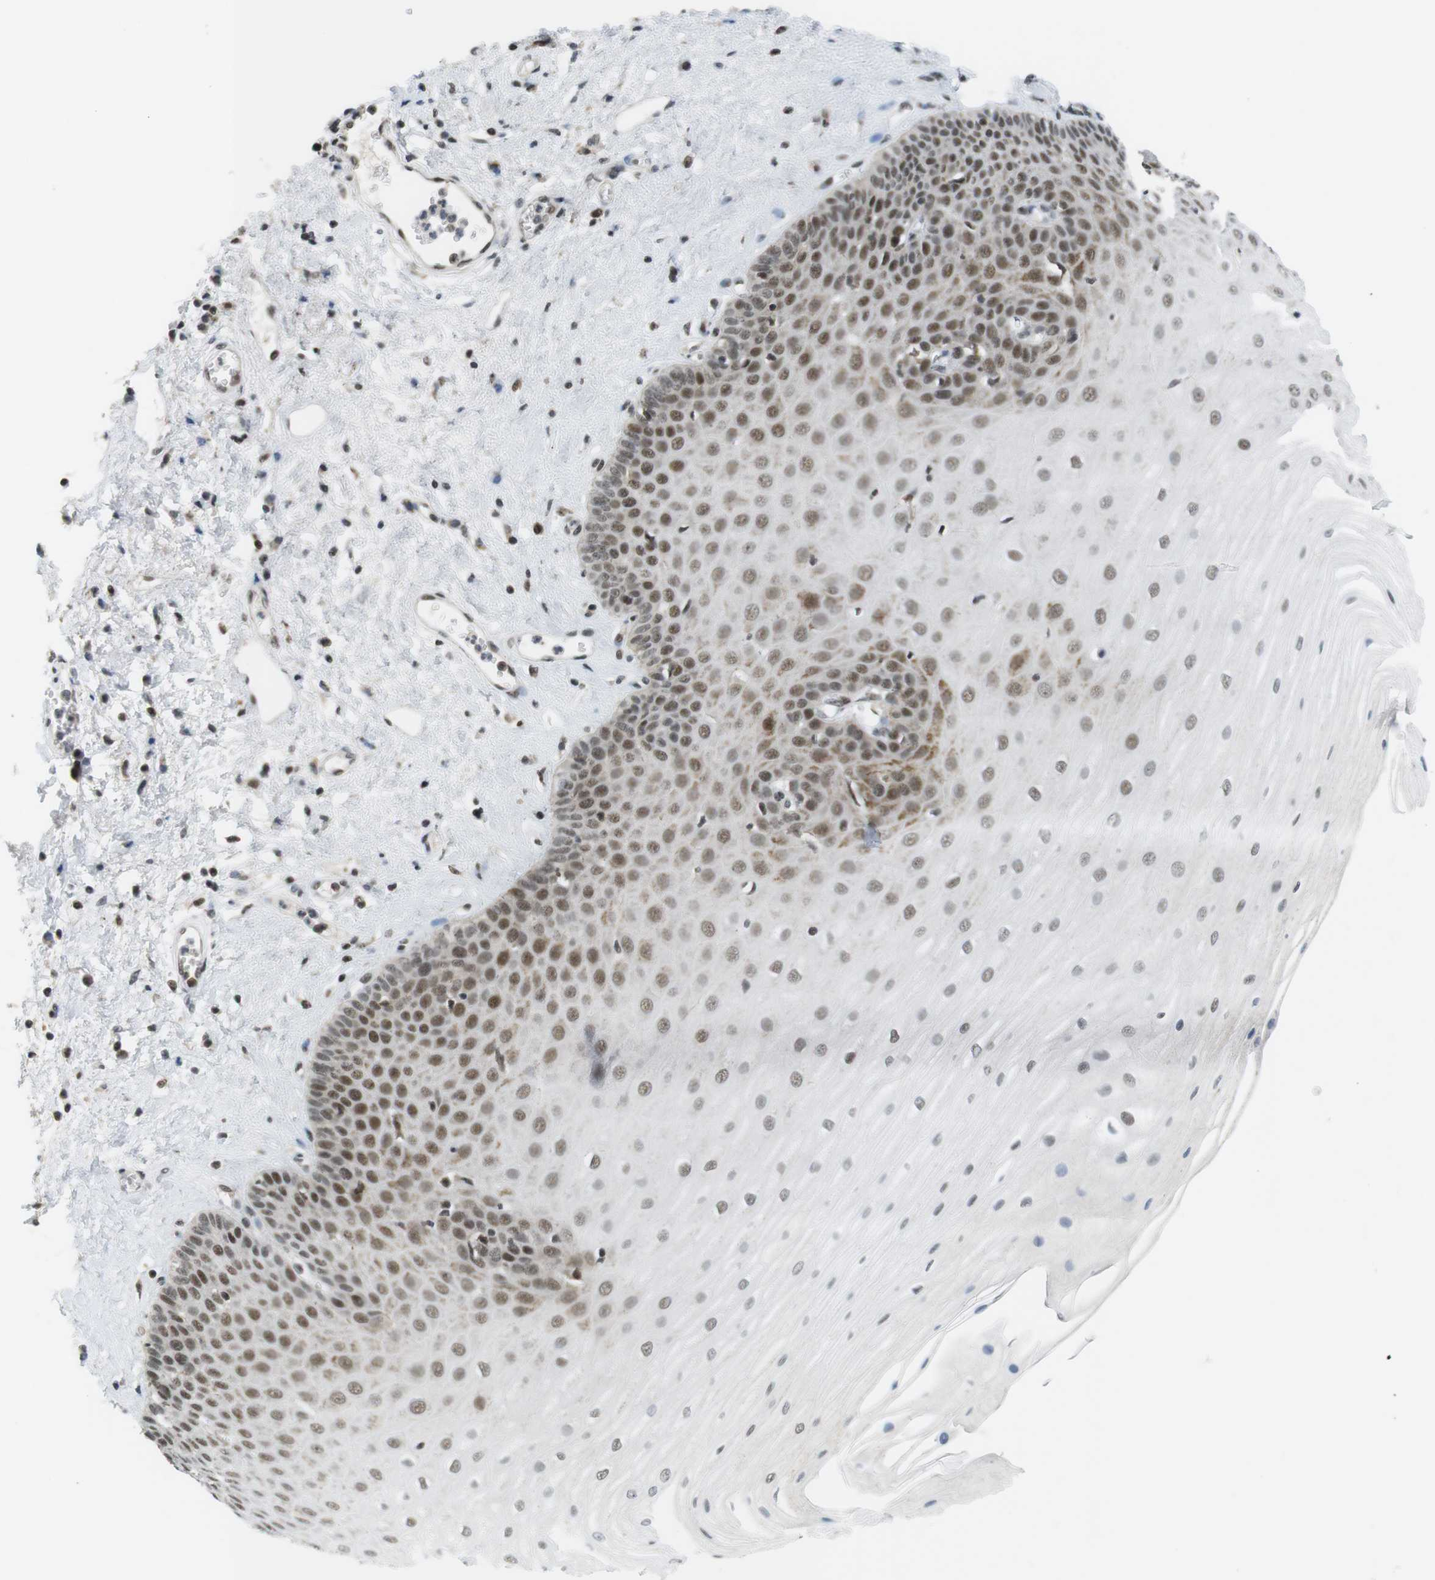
{"staining": {"intensity": "moderate", "quantity": ">75%", "location": "nuclear"}, "tissue": "esophagus", "cell_type": "Squamous epithelial cells", "image_type": "normal", "snomed": [{"axis": "morphology", "description": "Normal tissue, NOS"}, {"axis": "morphology", "description": "Squamous cell carcinoma, NOS"}, {"axis": "topography", "description": "Esophagus"}], "caption": "A high-resolution histopathology image shows immunohistochemistry staining of unremarkable esophagus, which displays moderate nuclear expression in approximately >75% of squamous epithelial cells. The protein is stained brown, and the nuclei are stained in blue (DAB (3,3'-diaminobenzidine) IHC with brightfield microscopy, high magnification).", "gene": "BRD4", "patient": {"sex": "male", "age": 65}}